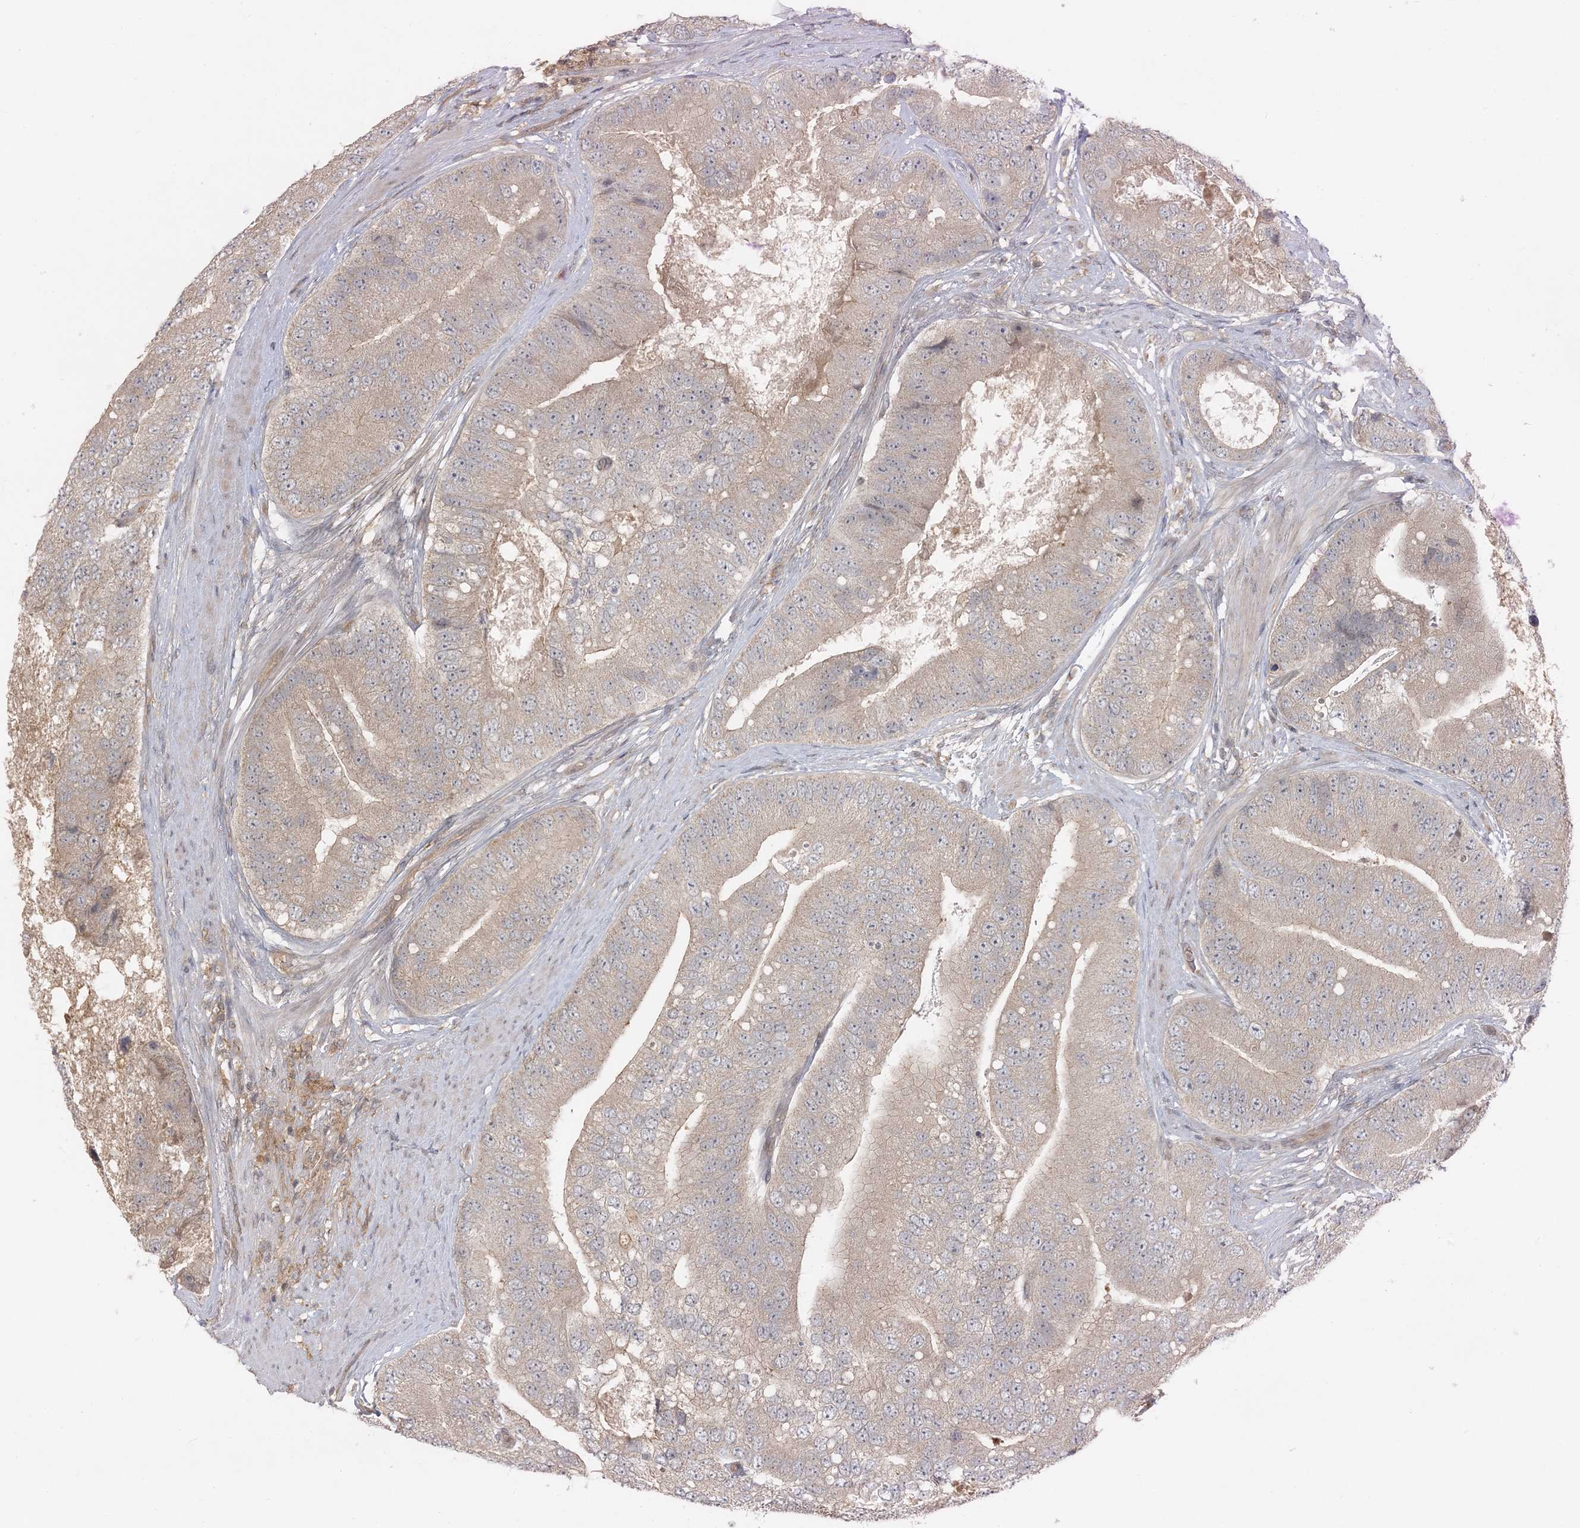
{"staining": {"intensity": "weak", "quantity": "25%-75%", "location": "cytoplasmic/membranous"}, "tissue": "prostate cancer", "cell_type": "Tumor cells", "image_type": "cancer", "snomed": [{"axis": "morphology", "description": "Adenocarcinoma, High grade"}, {"axis": "topography", "description": "Prostate"}], "caption": "The immunohistochemical stain highlights weak cytoplasmic/membranous staining in tumor cells of adenocarcinoma (high-grade) (prostate) tissue.", "gene": "OBI1", "patient": {"sex": "male", "age": 70}}